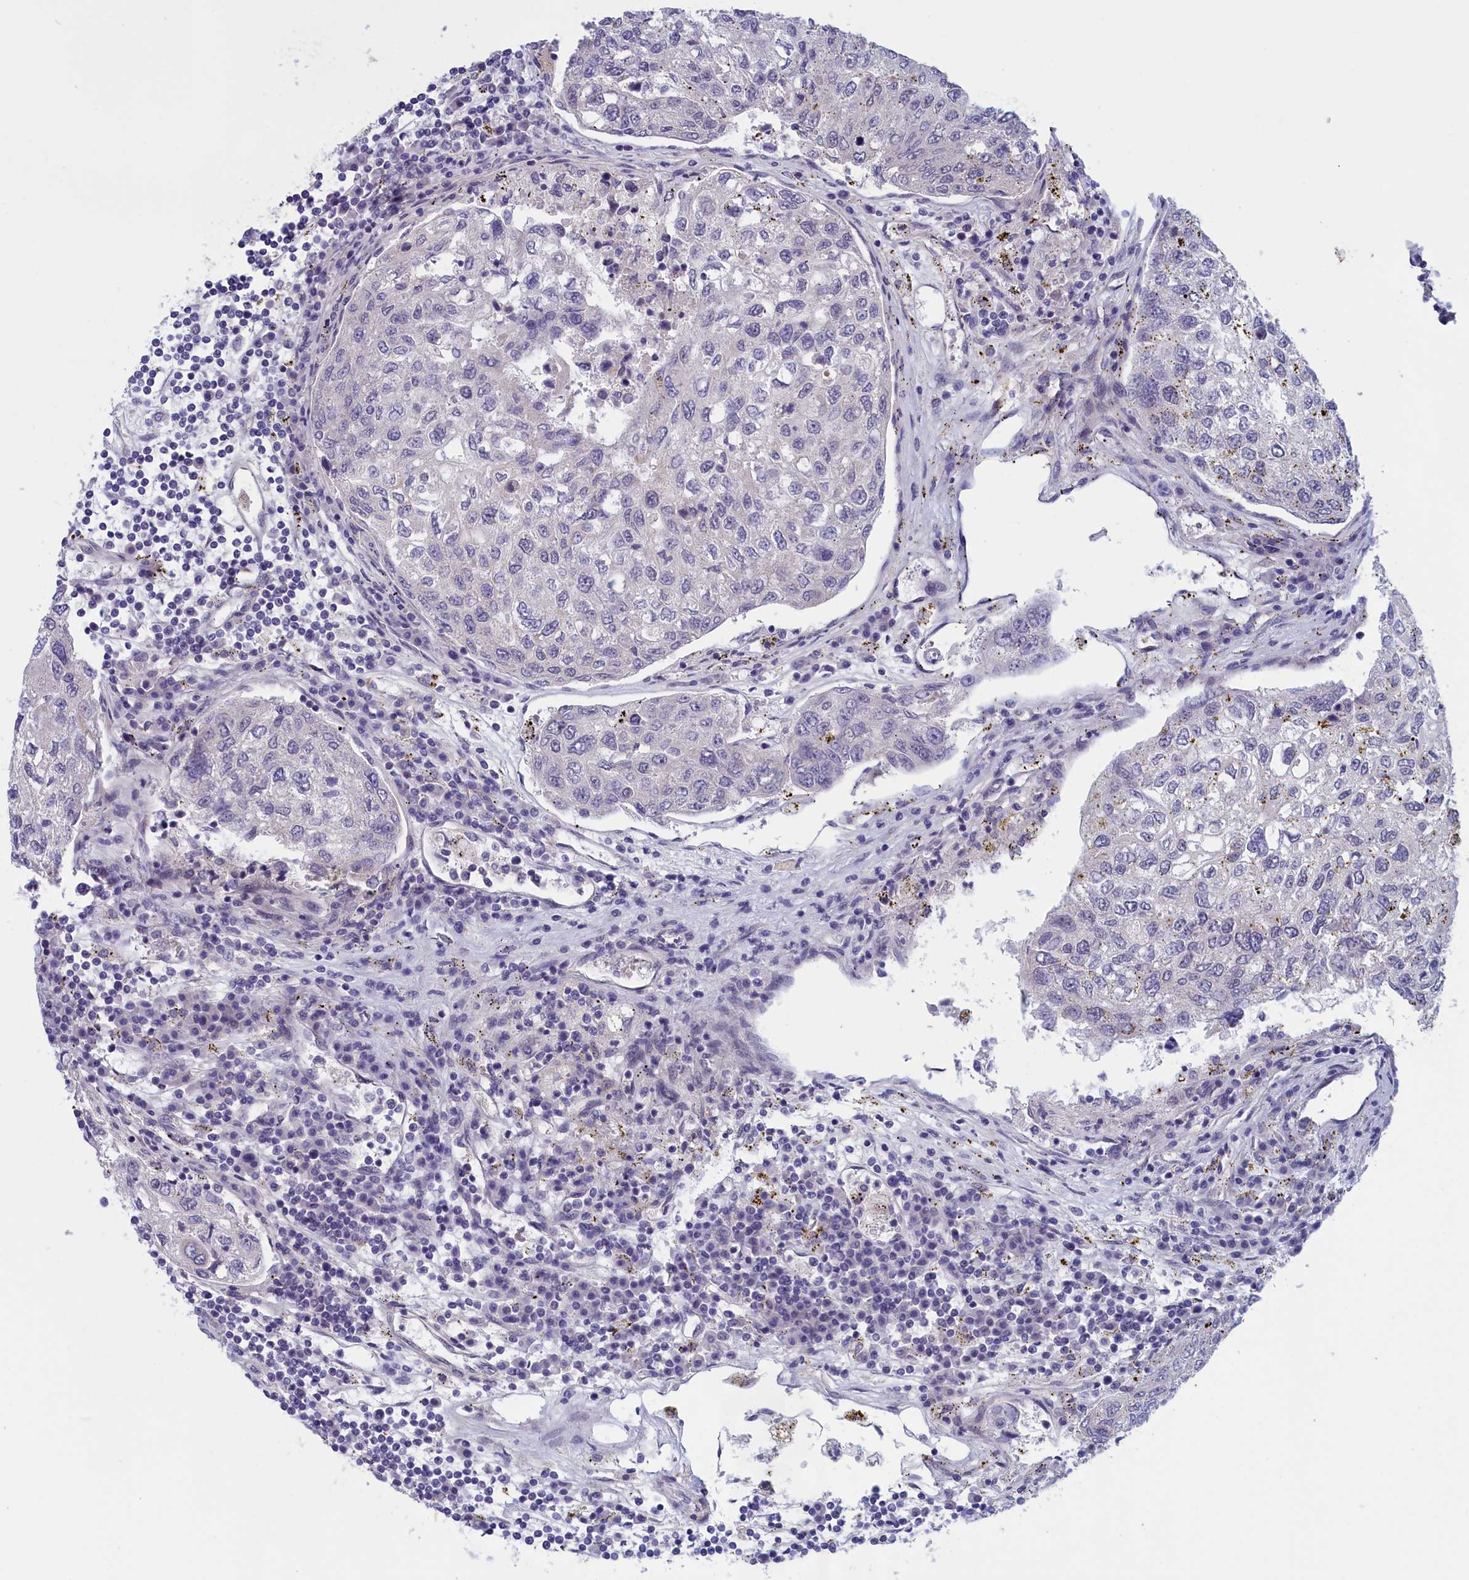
{"staining": {"intensity": "negative", "quantity": "none", "location": "none"}, "tissue": "urothelial cancer", "cell_type": "Tumor cells", "image_type": "cancer", "snomed": [{"axis": "morphology", "description": "Urothelial carcinoma, High grade"}, {"axis": "topography", "description": "Lymph node"}, {"axis": "topography", "description": "Urinary bladder"}], "caption": "High power microscopy micrograph of an immunohistochemistry histopathology image of high-grade urothelial carcinoma, revealing no significant positivity in tumor cells. Brightfield microscopy of immunohistochemistry (IHC) stained with DAB (brown) and hematoxylin (blue), captured at high magnification.", "gene": "IGFALS", "patient": {"sex": "male", "age": 51}}